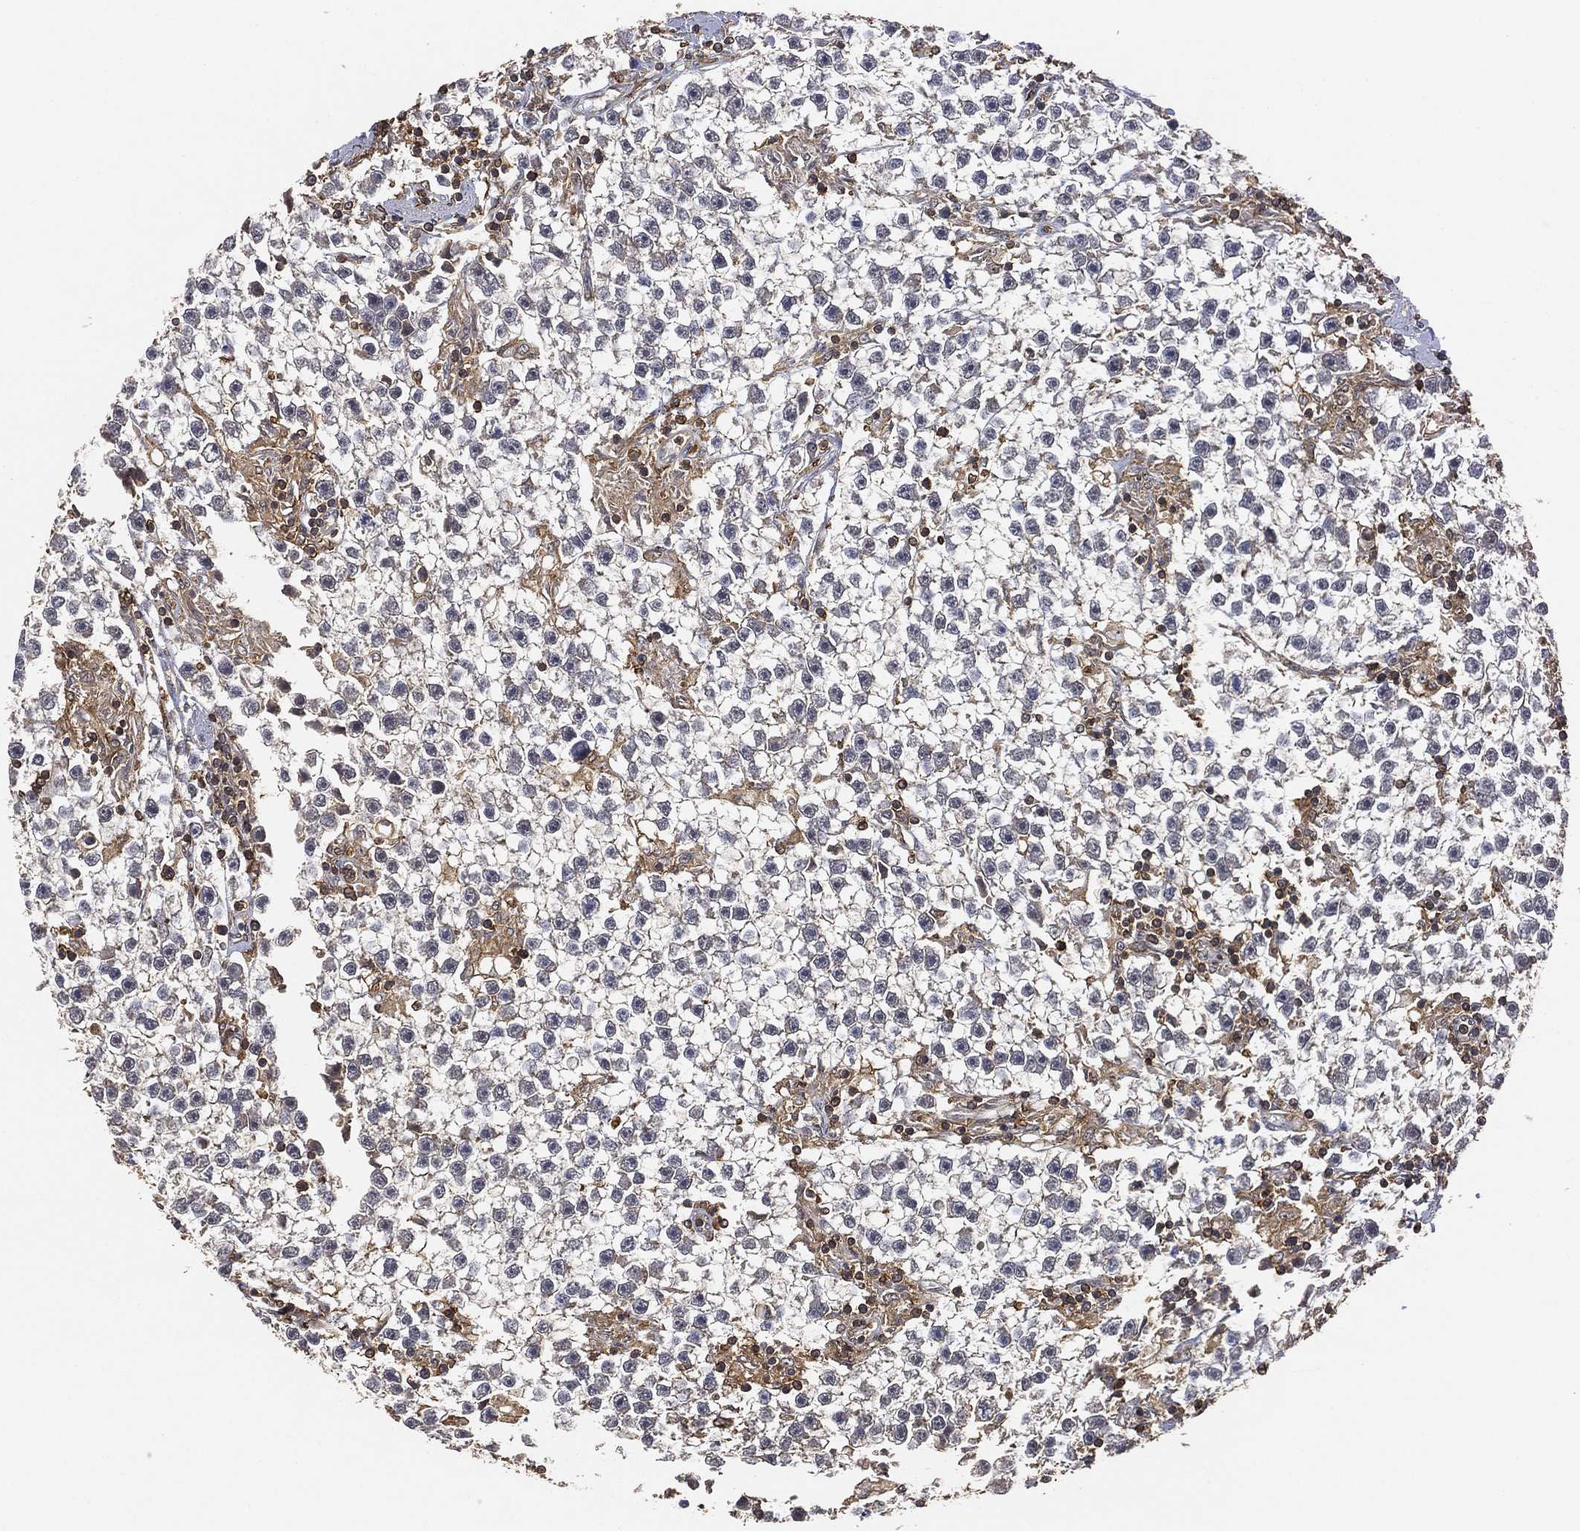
{"staining": {"intensity": "negative", "quantity": "none", "location": "none"}, "tissue": "testis cancer", "cell_type": "Tumor cells", "image_type": "cancer", "snomed": [{"axis": "morphology", "description": "Seminoma, NOS"}, {"axis": "topography", "description": "Testis"}], "caption": "DAB immunohistochemical staining of testis seminoma shows no significant positivity in tumor cells.", "gene": "CRYL1", "patient": {"sex": "male", "age": 59}}